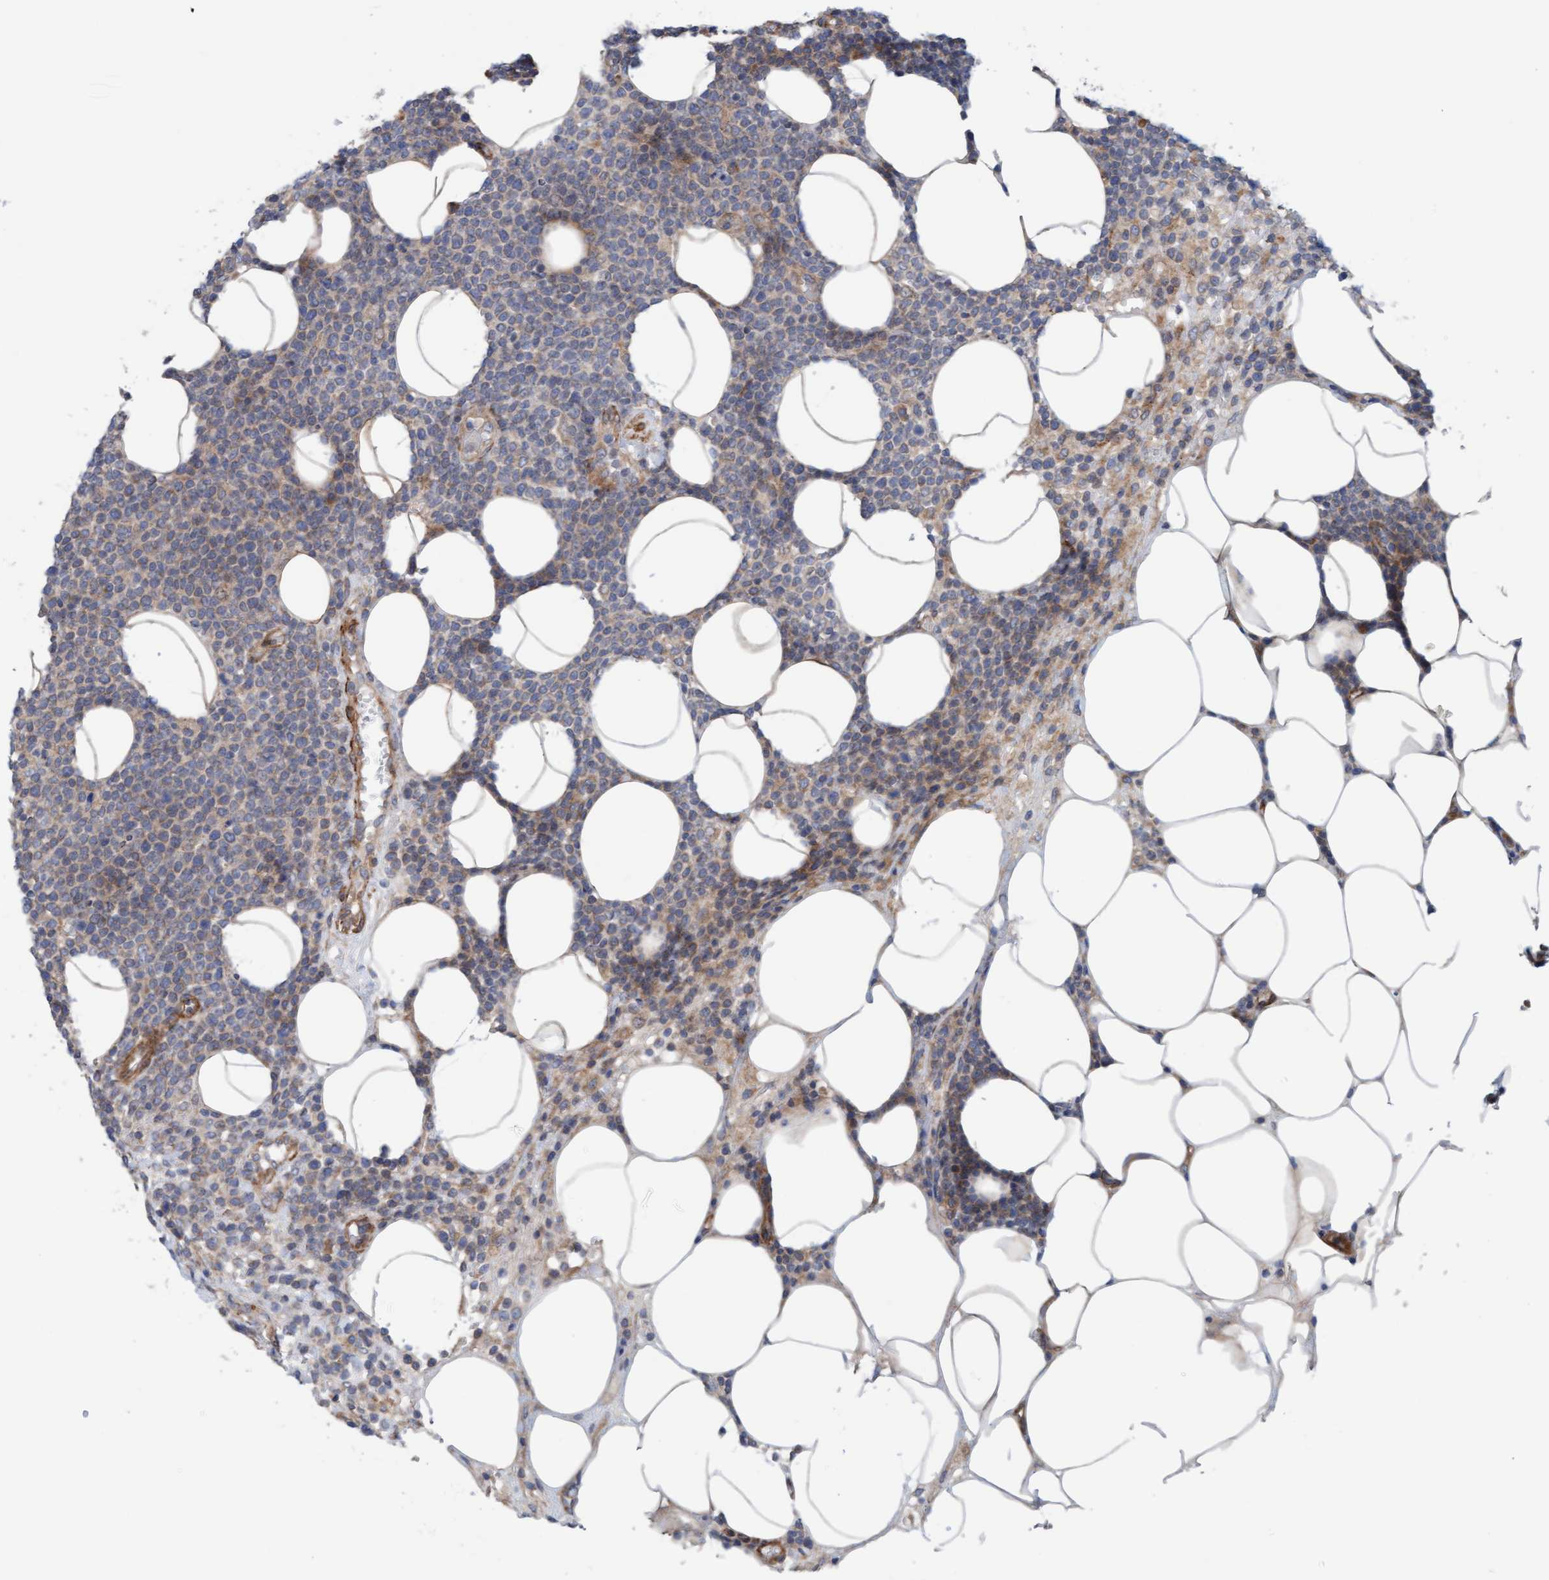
{"staining": {"intensity": "moderate", "quantity": "<25%", "location": "cytoplasmic/membranous"}, "tissue": "lymphoma", "cell_type": "Tumor cells", "image_type": "cancer", "snomed": [{"axis": "morphology", "description": "Malignant lymphoma, non-Hodgkin's type, High grade"}, {"axis": "topography", "description": "Lymph node"}], "caption": "Immunohistochemistry image of neoplastic tissue: lymphoma stained using IHC demonstrates low levels of moderate protein expression localized specifically in the cytoplasmic/membranous of tumor cells, appearing as a cytoplasmic/membranous brown color.", "gene": "CDK5RAP3", "patient": {"sex": "male", "age": 61}}